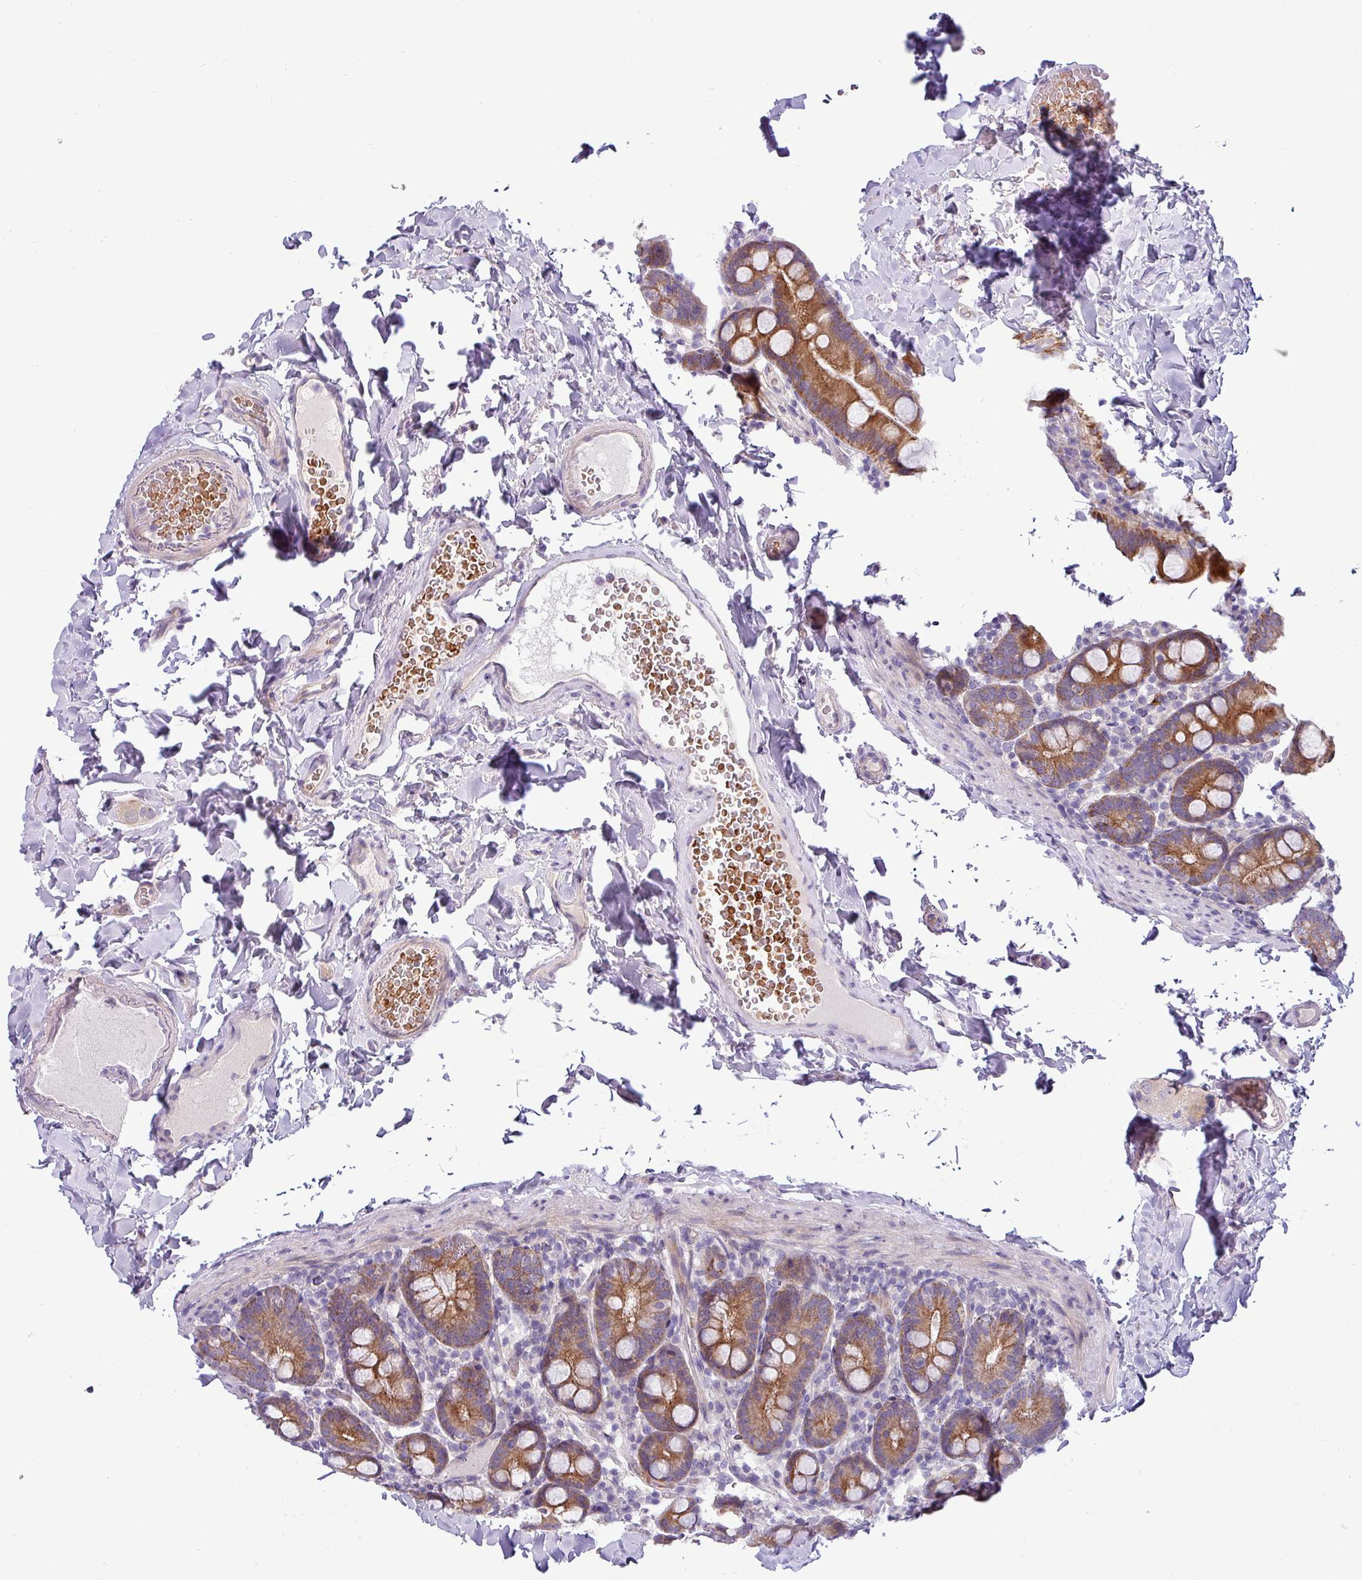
{"staining": {"intensity": "strong", "quantity": ">75%", "location": "cytoplasmic/membranous"}, "tissue": "small intestine", "cell_type": "Glandular cells", "image_type": "normal", "snomed": [{"axis": "morphology", "description": "Normal tissue, NOS"}, {"axis": "topography", "description": "Small intestine"}], "caption": "Small intestine stained for a protein displays strong cytoplasmic/membranous positivity in glandular cells. The staining is performed using DAB (3,3'-diaminobenzidine) brown chromogen to label protein expression. The nuclei are counter-stained blue using hematoxylin.", "gene": "ACAP3", "patient": {"sex": "female", "age": 68}}